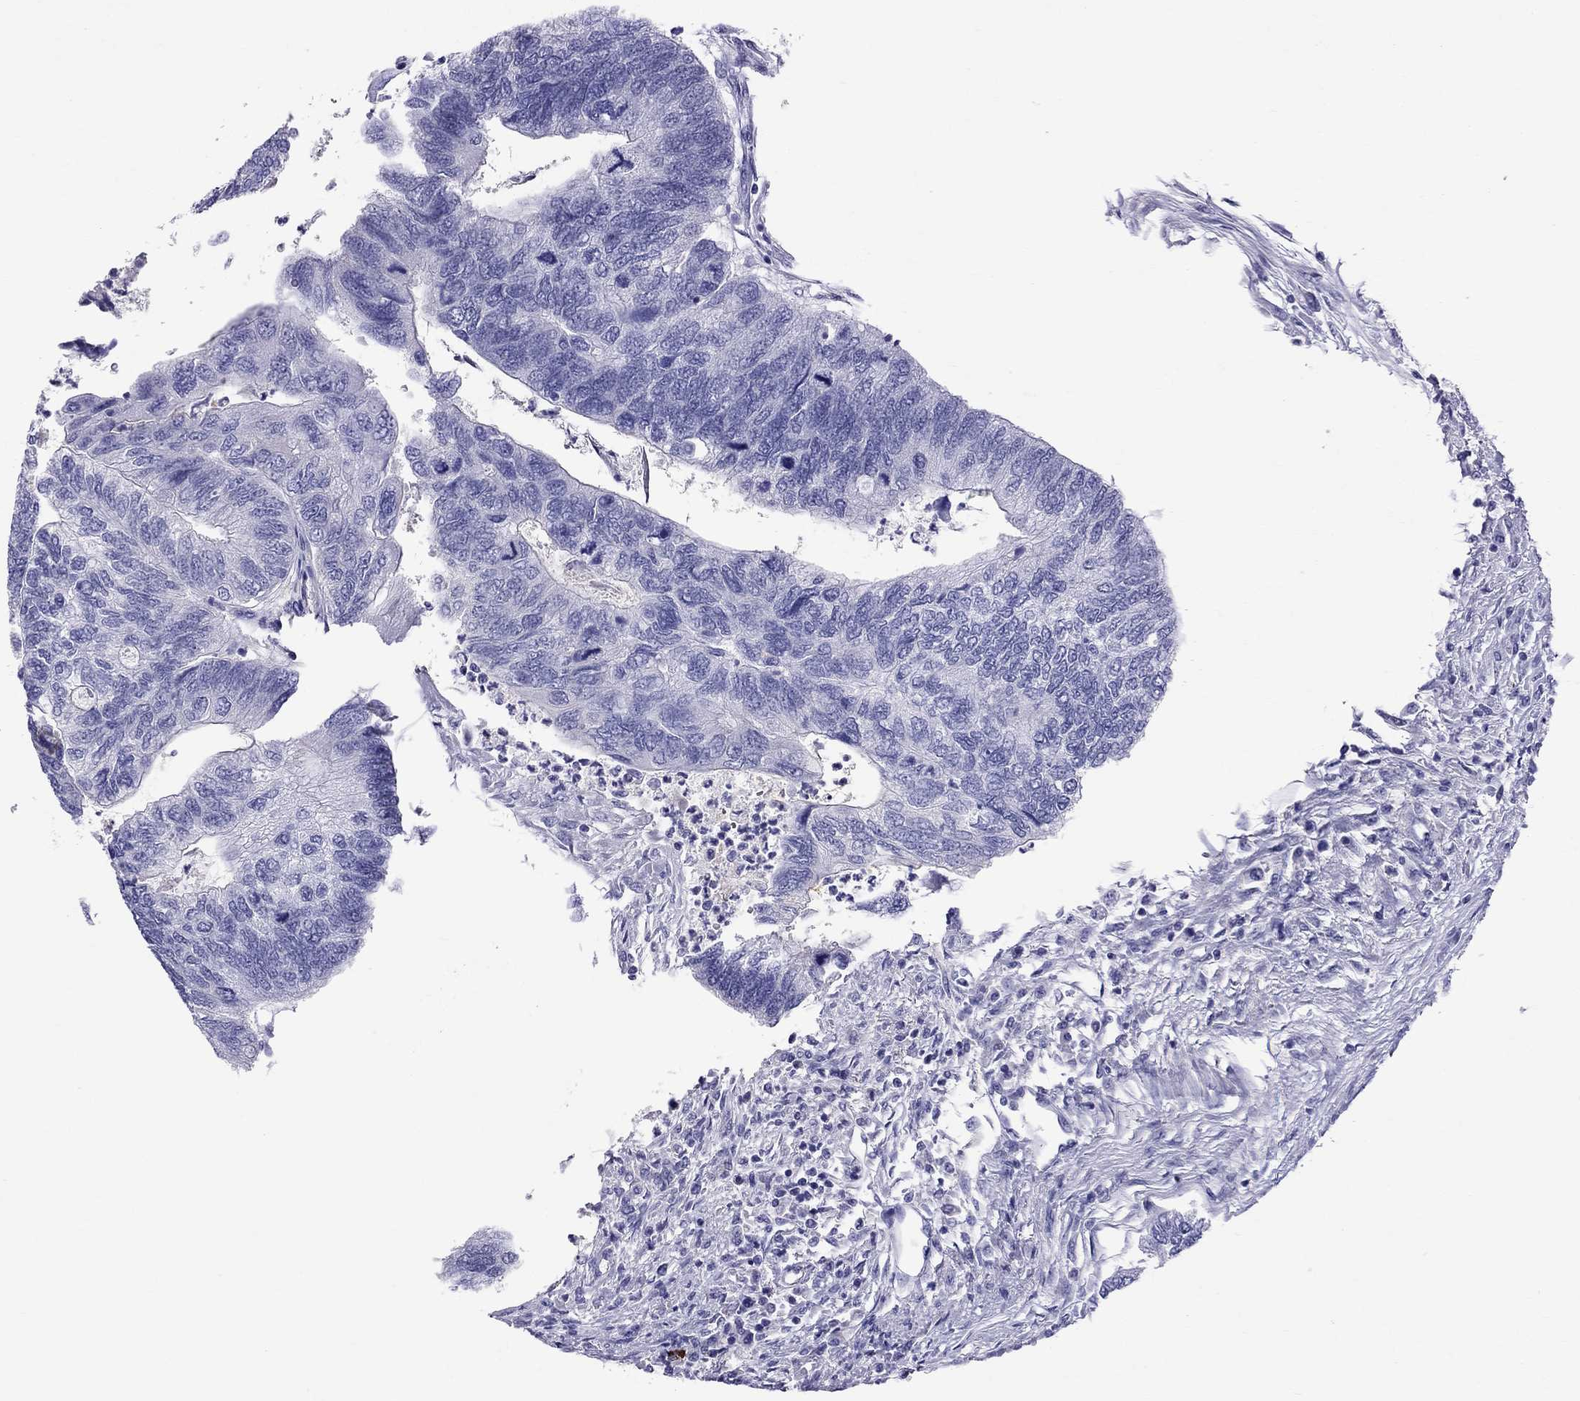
{"staining": {"intensity": "negative", "quantity": "none", "location": "none"}, "tissue": "colorectal cancer", "cell_type": "Tumor cells", "image_type": "cancer", "snomed": [{"axis": "morphology", "description": "Adenocarcinoma, NOS"}, {"axis": "topography", "description": "Colon"}], "caption": "Immunohistochemistry (IHC) of human colorectal adenocarcinoma exhibits no staining in tumor cells. Brightfield microscopy of immunohistochemistry (IHC) stained with DAB (brown) and hematoxylin (blue), captured at high magnification.", "gene": "SCART1", "patient": {"sex": "female", "age": 67}}